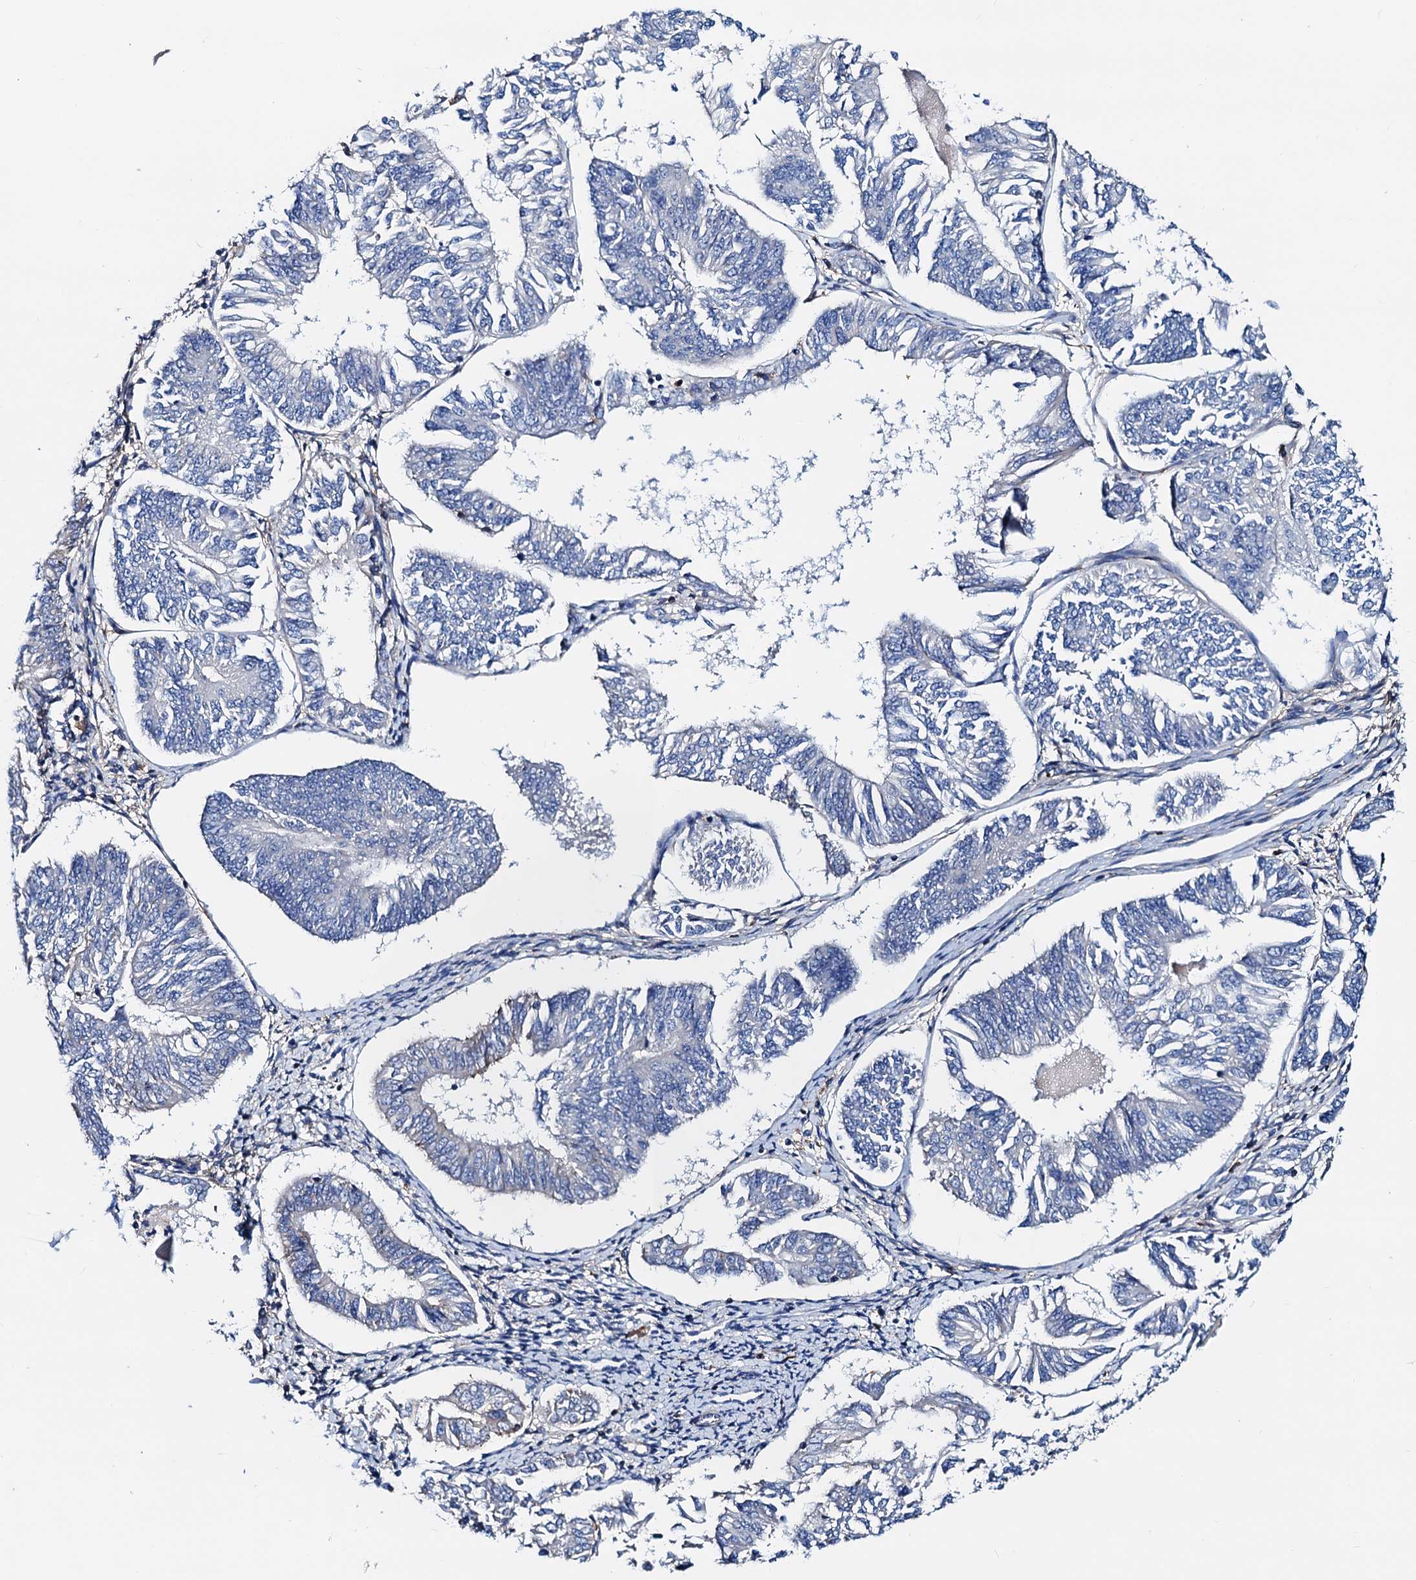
{"staining": {"intensity": "negative", "quantity": "none", "location": "none"}, "tissue": "endometrial cancer", "cell_type": "Tumor cells", "image_type": "cancer", "snomed": [{"axis": "morphology", "description": "Adenocarcinoma, NOS"}, {"axis": "topography", "description": "Endometrium"}], "caption": "There is no significant staining in tumor cells of endometrial cancer (adenocarcinoma).", "gene": "GCOM1", "patient": {"sex": "female", "age": 58}}